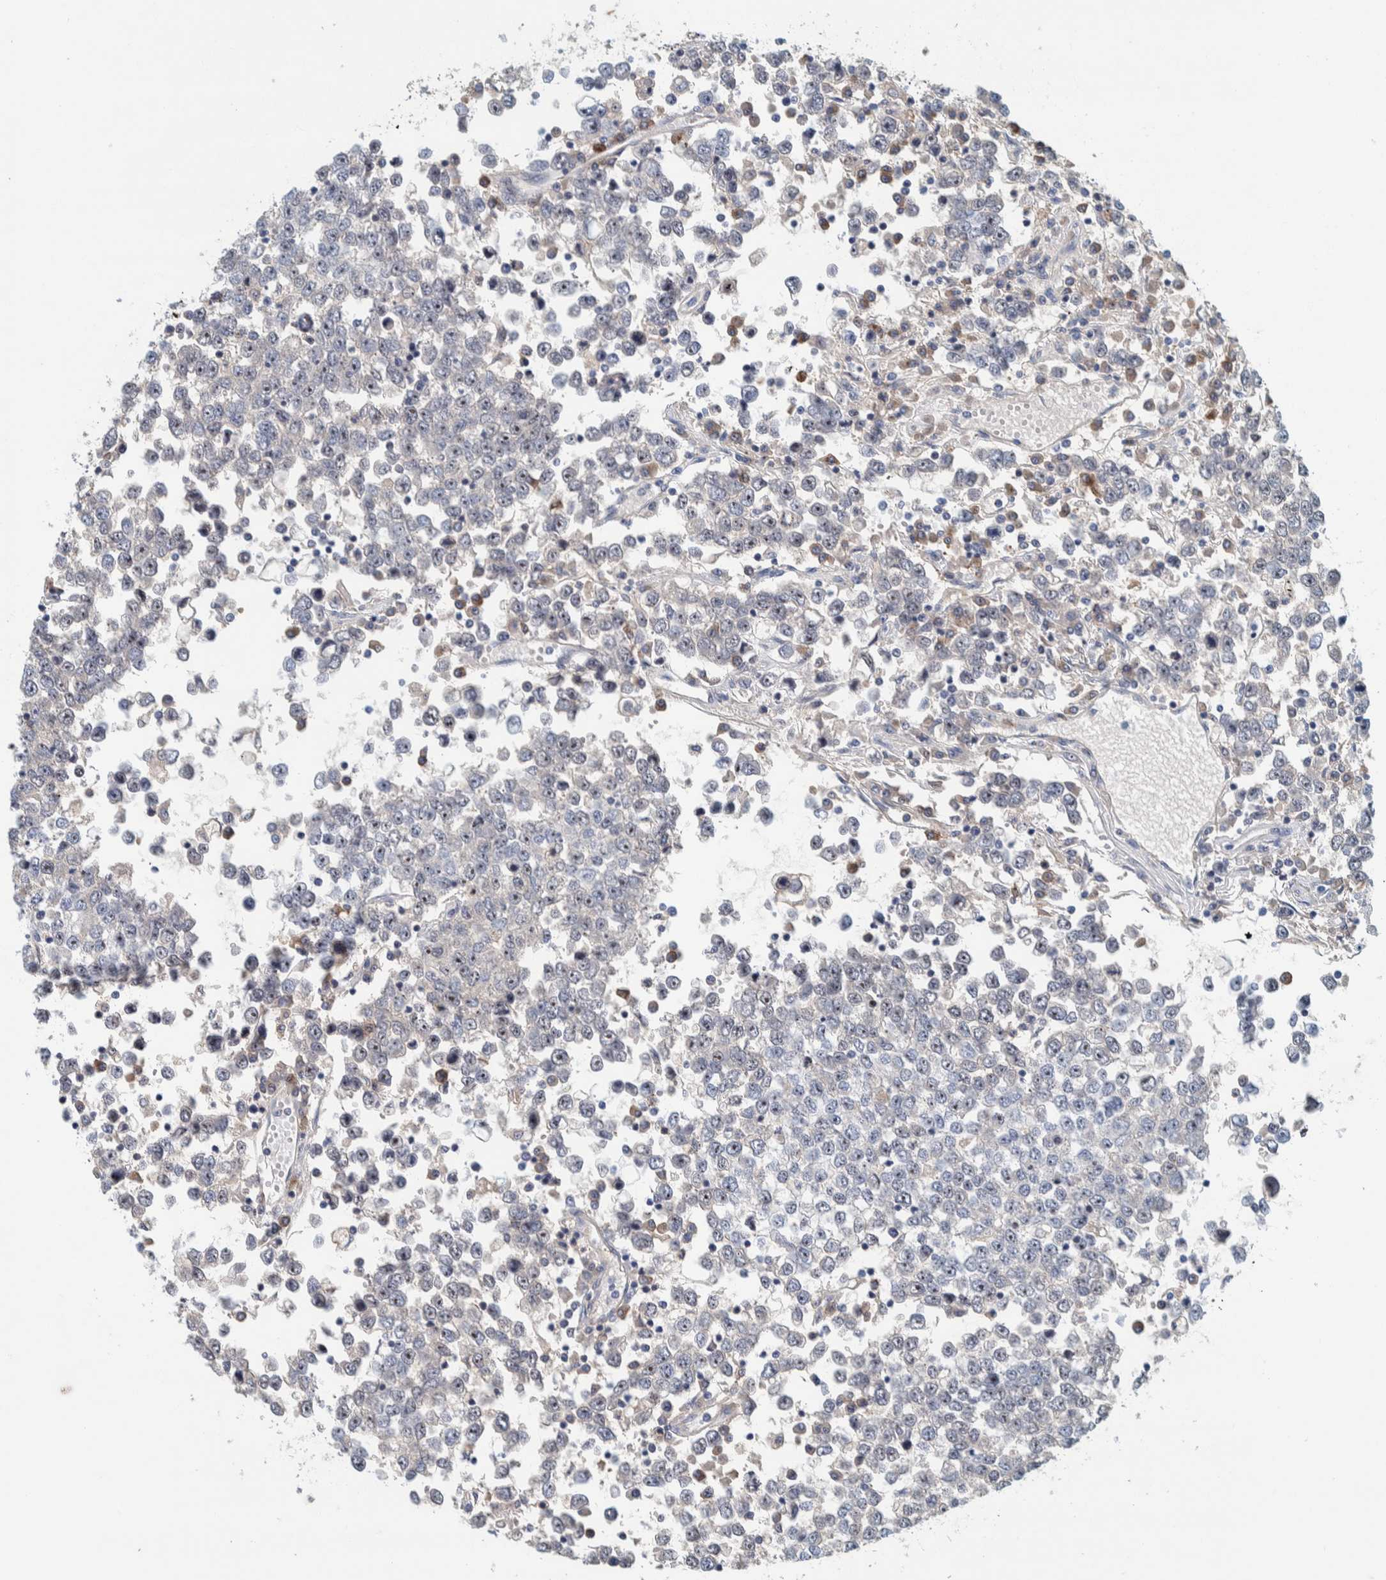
{"staining": {"intensity": "moderate", "quantity": "25%-75%", "location": "nuclear"}, "tissue": "testis cancer", "cell_type": "Tumor cells", "image_type": "cancer", "snomed": [{"axis": "morphology", "description": "Seminoma, NOS"}, {"axis": "topography", "description": "Testis"}], "caption": "Immunohistochemical staining of human testis cancer (seminoma) demonstrates medium levels of moderate nuclear expression in about 25%-75% of tumor cells.", "gene": "NOL11", "patient": {"sex": "male", "age": 65}}